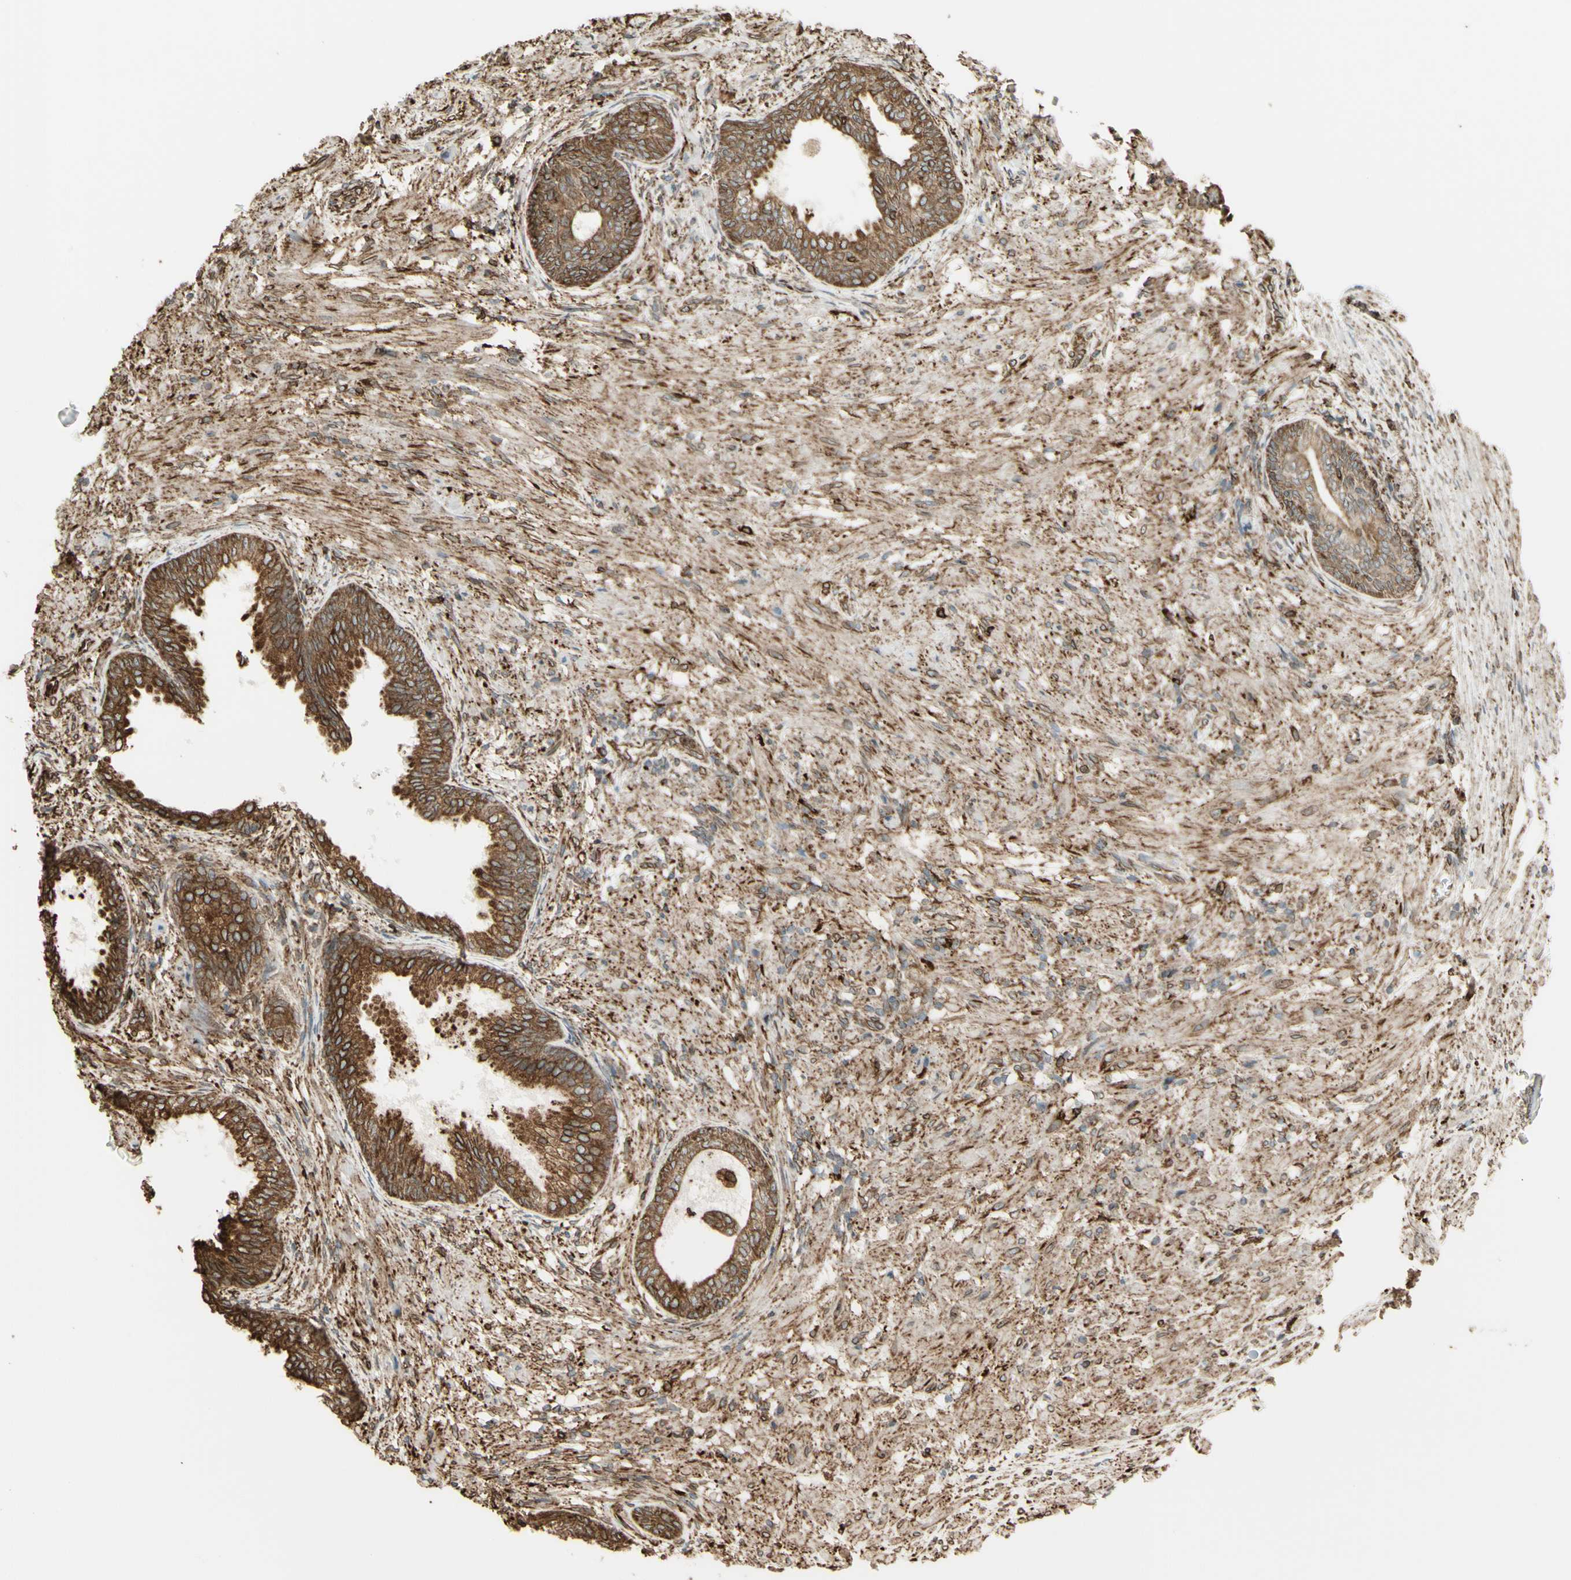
{"staining": {"intensity": "moderate", "quantity": ">75%", "location": "cytoplasmic/membranous"}, "tissue": "prostate", "cell_type": "Glandular cells", "image_type": "normal", "snomed": [{"axis": "morphology", "description": "Normal tissue, NOS"}, {"axis": "topography", "description": "Prostate"}], "caption": "Protein staining by immunohistochemistry displays moderate cytoplasmic/membranous positivity in about >75% of glandular cells in unremarkable prostate.", "gene": "CANX", "patient": {"sex": "male", "age": 76}}